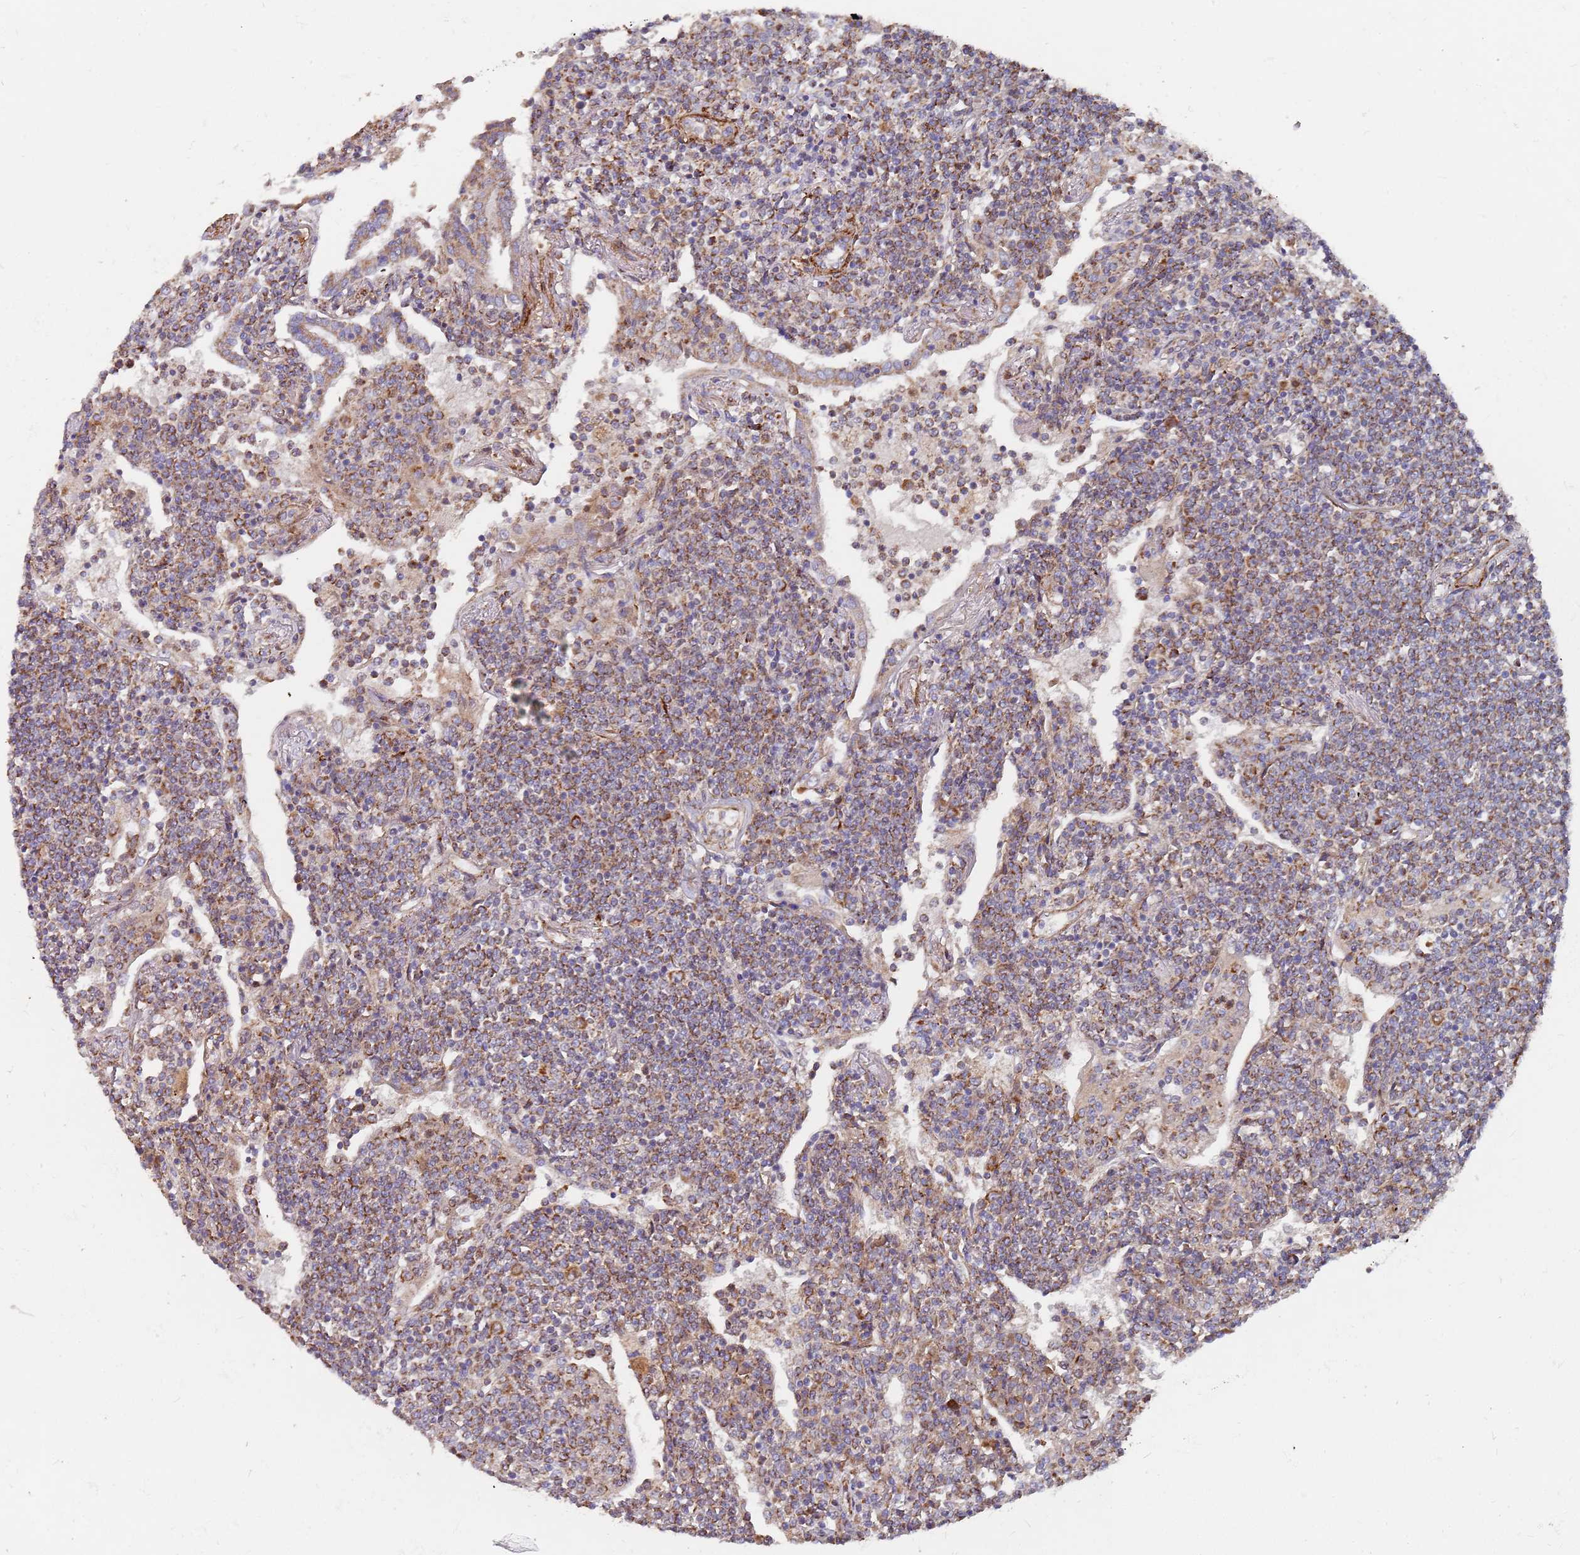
{"staining": {"intensity": "moderate", "quantity": ">75%", "location": "cytoplasmic/membranous"}, "tissue": "lymphoma", "cell_type": "Tumor cells", "image_type": "cancer", "snomed": [{"axis": "morphology", "description": "Malignant lymphoma, non-Hodgkin's type, Low grade"}, {"axis": "topography", "description": "Lung"}], "caption": "Brown immunohistochemical staining in lymphoma shows moderate cytoplasmic/membranous expression in about >75% of tumor cells.", "gene": "WDFY3", "patient": {"sex": "female", "age": 71}}